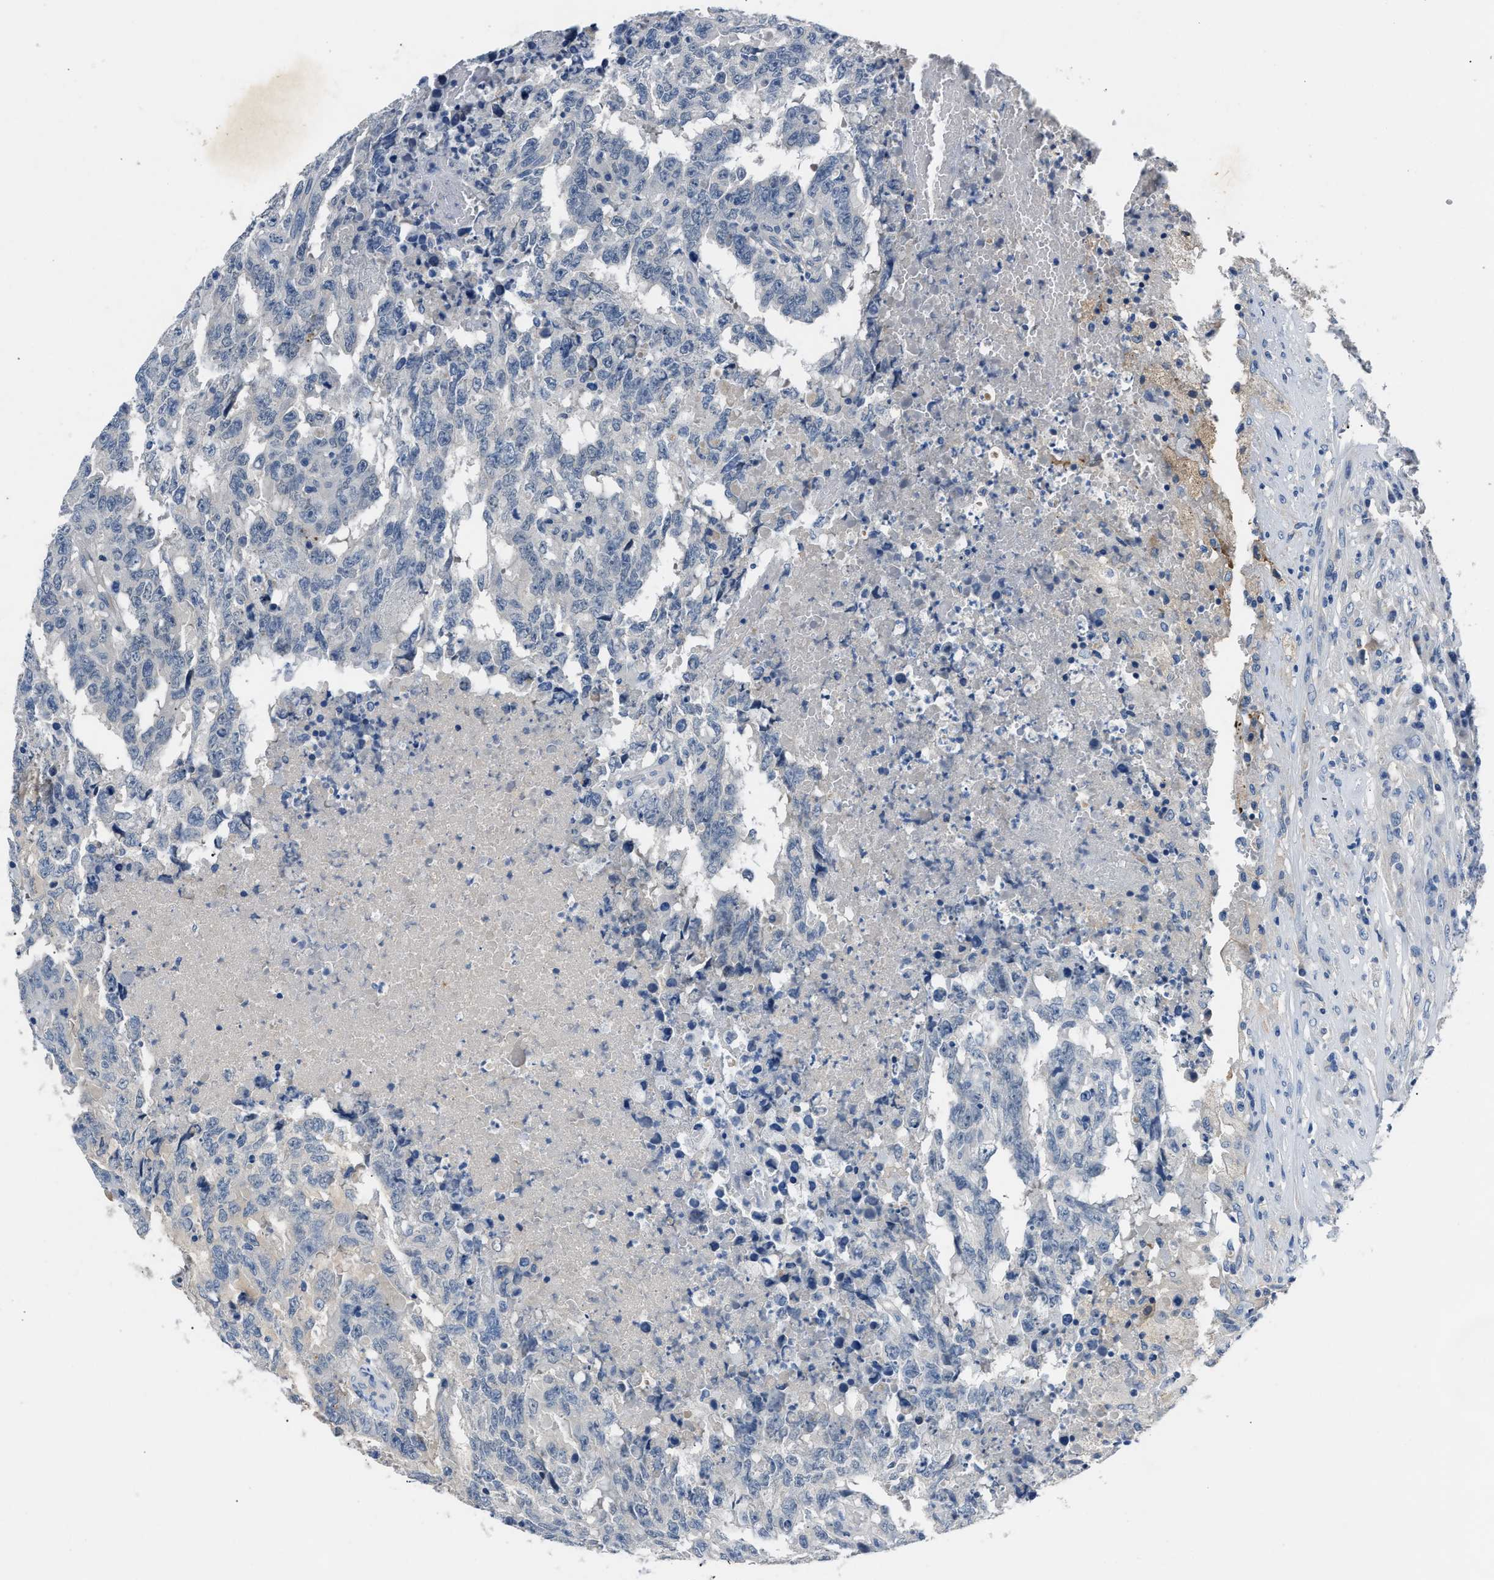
{"staining": {"intensity": "negative", "quantity": "none", "location": "none"}, "tissue": "testis cancer", "cell_type": "Tumor cells", "image_type": "cancer", "snomed": [{"axis": "morphology", "description": "Necrosis, NOS"}, {"axis": "morphology", "description": "Carcinoma, Embryonal, NOS"}, {"axis": "topography", "description": "Testis"}], "caption": "An immunohistochemistry photomicrograph of testis cancer (embryonal carcinoma) is shown. There is no staining in tumor cells of testis cancer (embryonal carcinoma). (DAB (3,3'-diaminobenzidine) immunohistochemistry with hematoxylin counter stain).", "gene": "DNAAF5", "patient": {"sex": "male", "age": 19}}